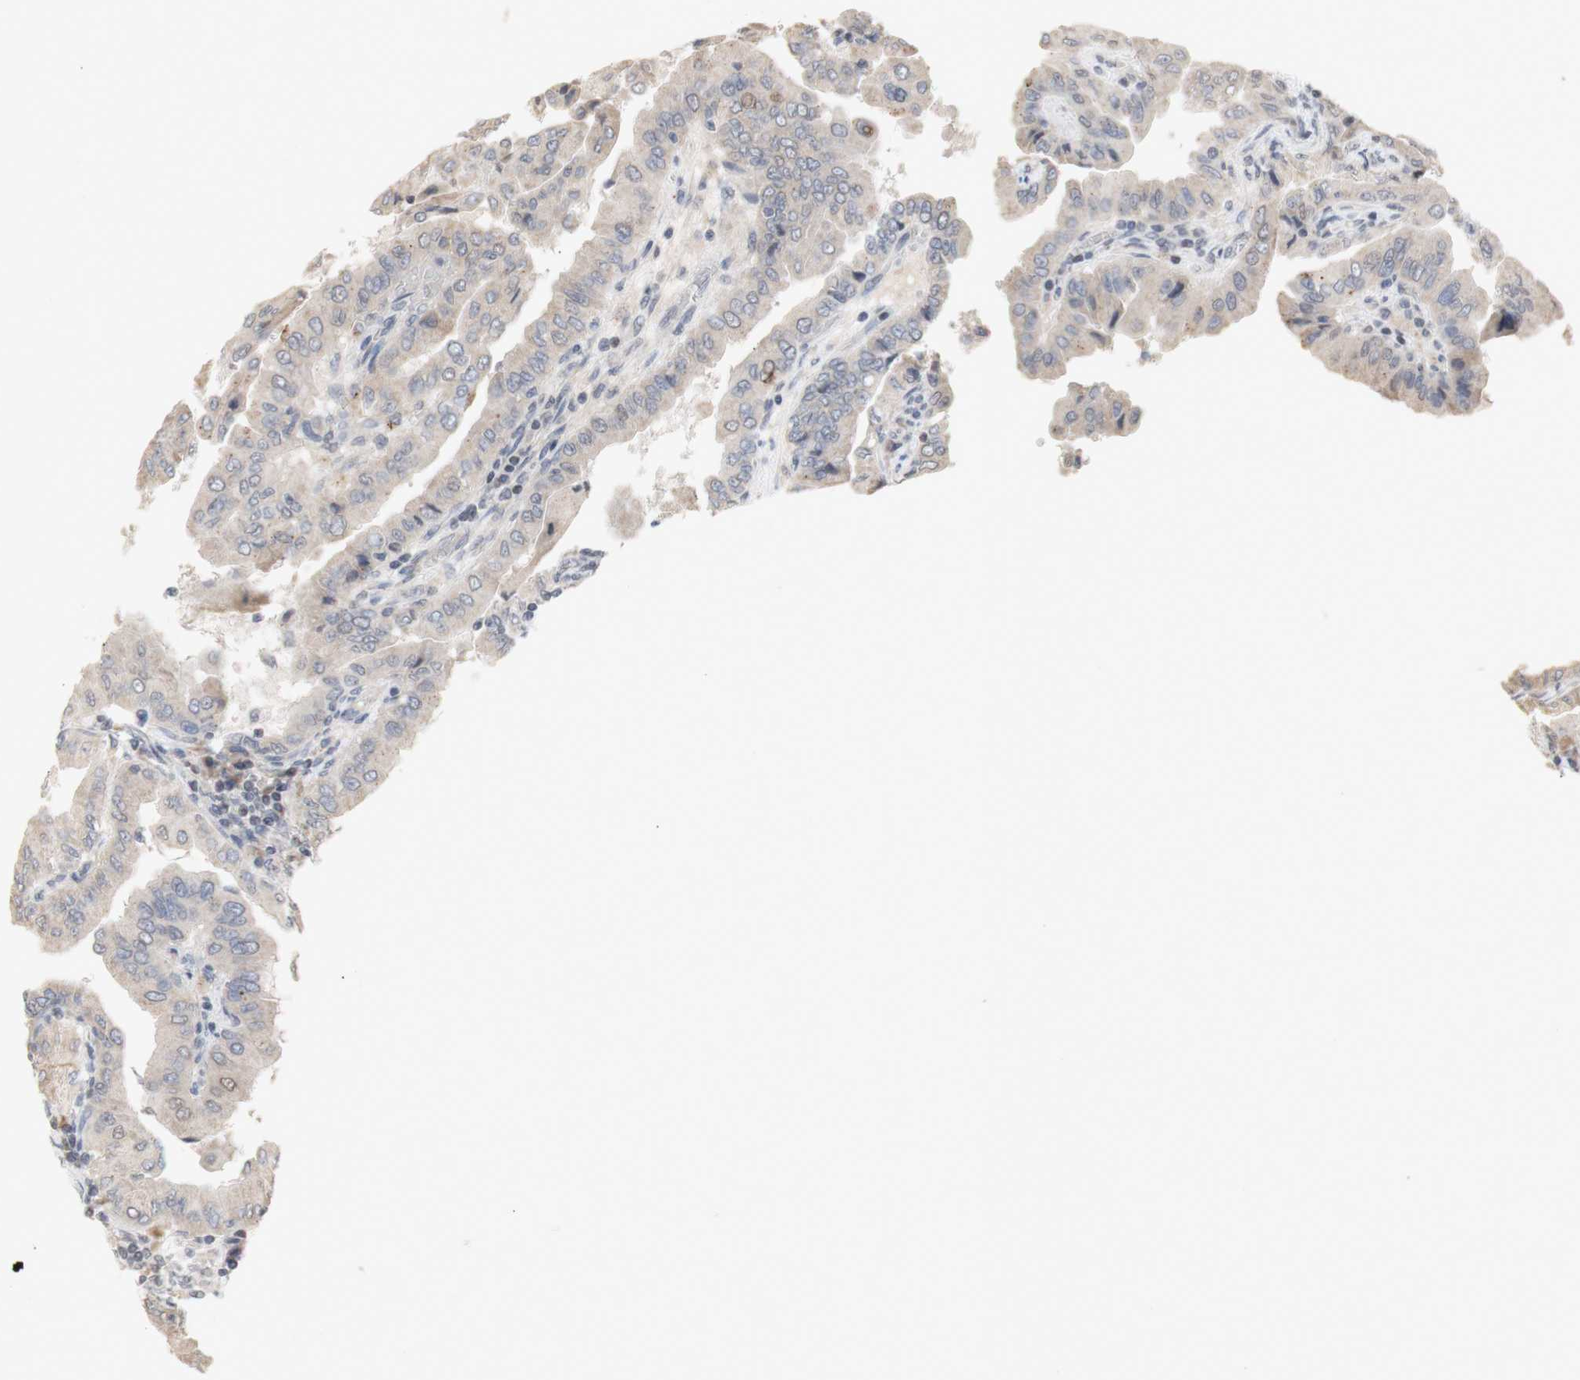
{"staining": {"intensity": "weak", "quantity": ">75%", "location": "cytoplasmic/membranous"}, "tissue": "thyroid cancer", "cell_type": "Tumor cells", "image_type": "cancer", "snomed": [{"axis": "morphology", "description": "Papillary adenocarcinoma, NOS"}, {"axis": "topography", "description": "Thyroid gland"}], "caption": "IHC image of neoplastic tissue: thyroid cancer stained using IHC reveals low levels of weak protein expression localized specifically in the cytoplasmic/membranous of tumor cells, appearing as a cytoplasmic/membranous brown color.", "gene": "FOSB", "patient": {"sex": "male", "age": 33}}